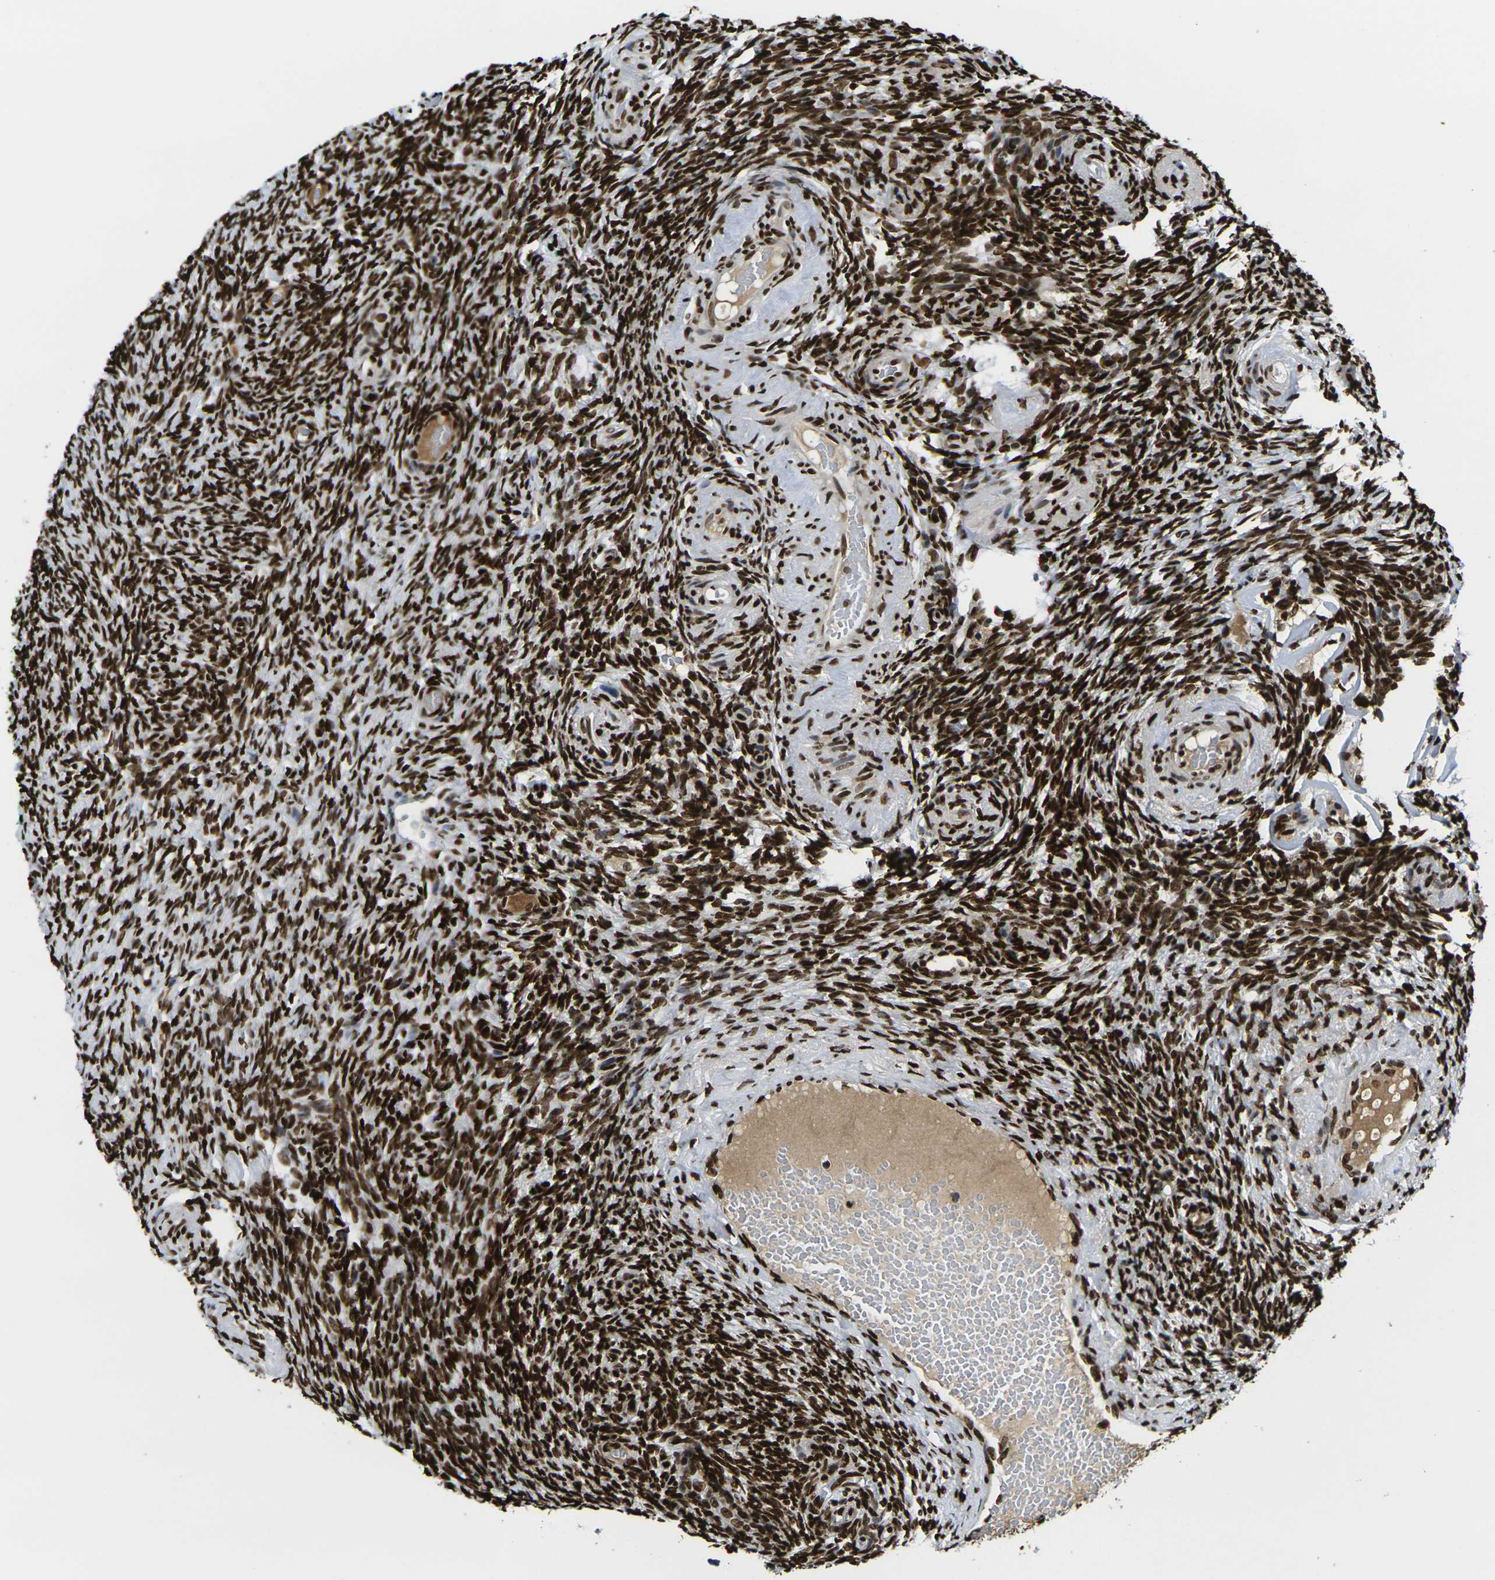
{"staining": {"intensity": "strong", "quantity": ">75%", "location": "nuclear"}, "tissue": "ovary", "cell_type": "Ovarian stroma cells", "image_type": "normal", "snomed": [{"axis": "morphology", "description": "Normal tissue, NOS"}, {"axis": "topography", "description": "Ovary"}], "caption": "Benign ovary exhibits strong nuclear expression in about >75% of ovarian stroma cells, visualized by immunohistochemistry.", "gene": "H1", "patient": {"sex": "female", "age": 60}}